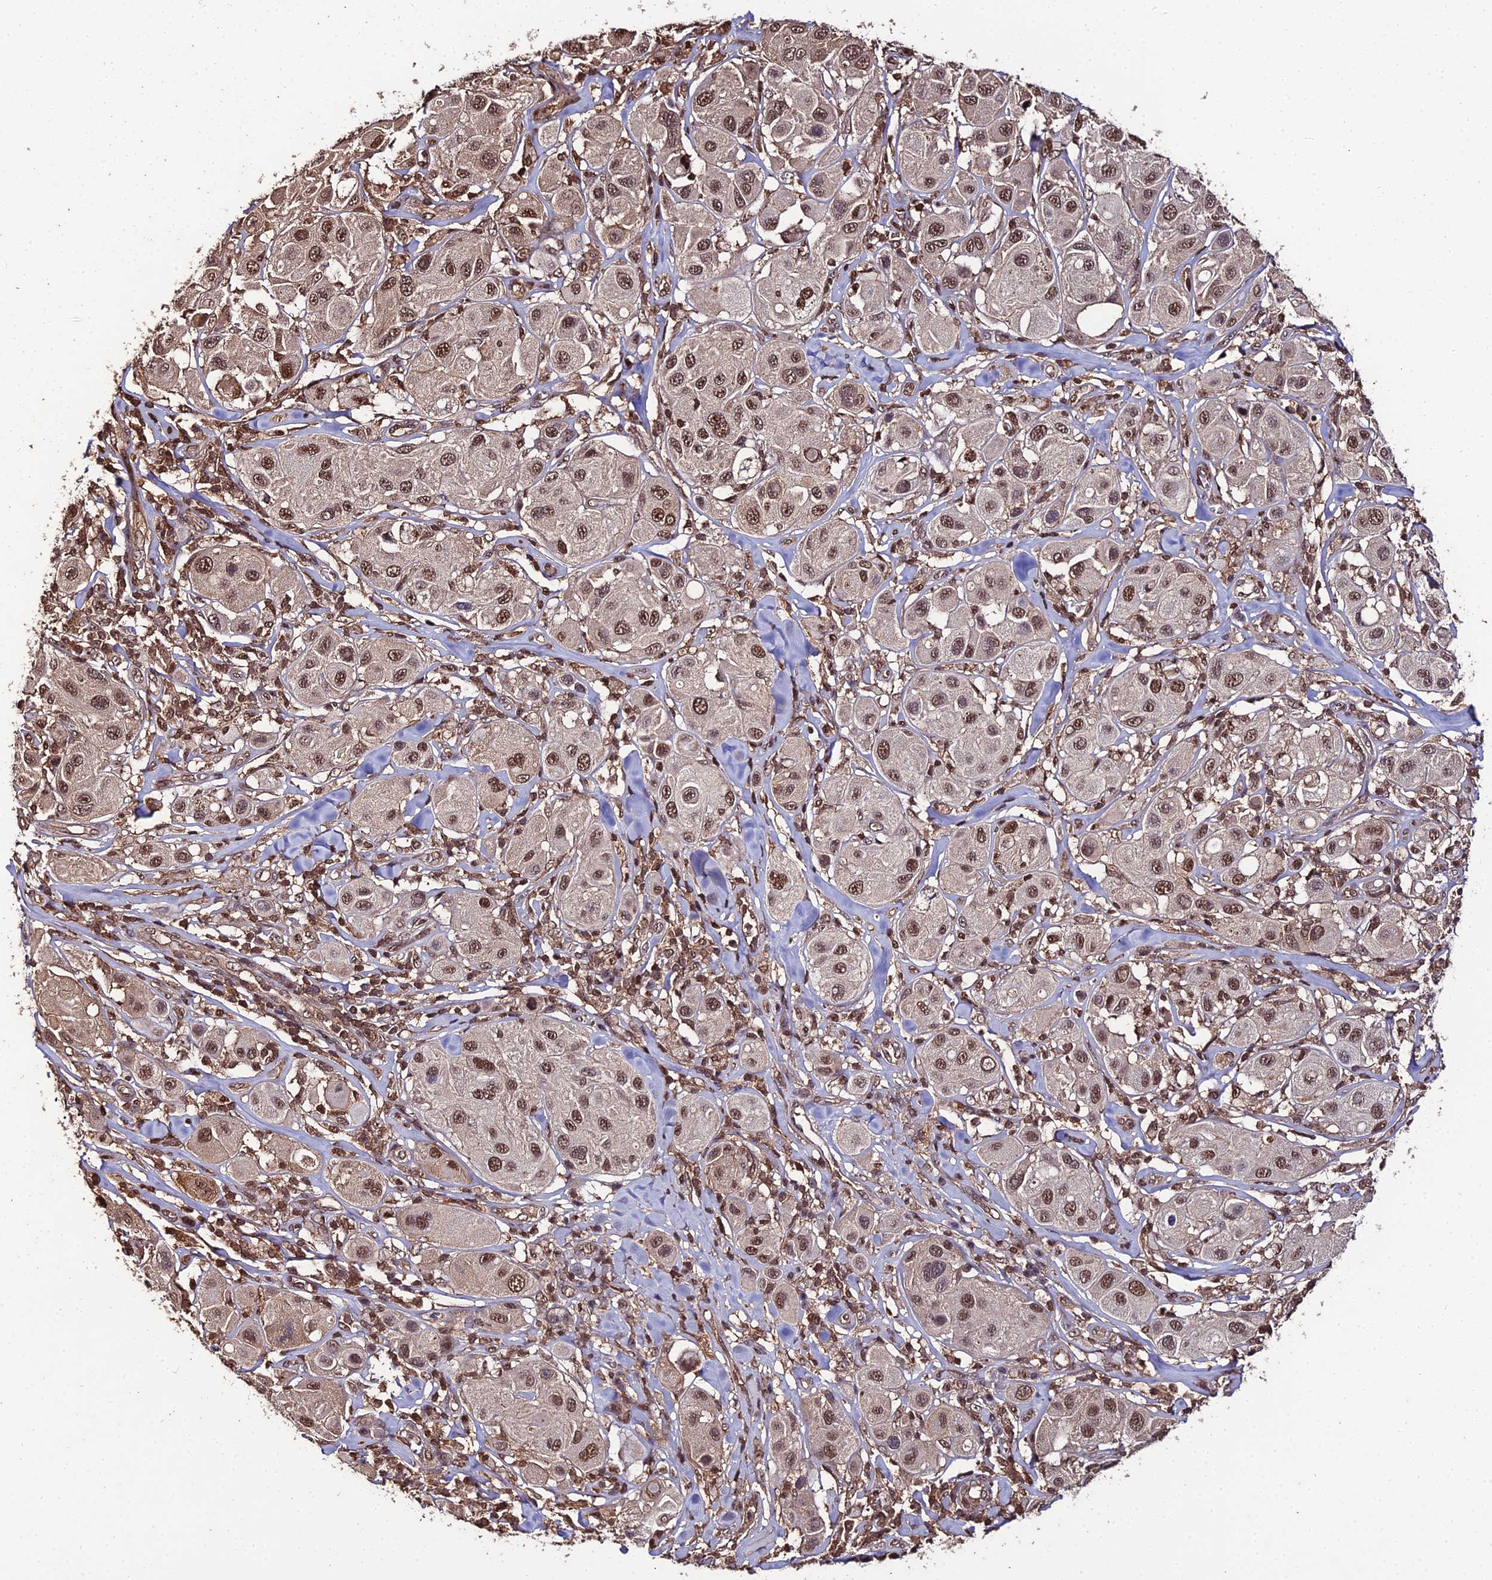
{"staining": {"intensity": "moderate", "quantity": ">75%", "location": "nuclear"}, "tissue": "melanoma", "cell_type": "Tumor cells", "image_type": "cancer", "snomed": [{"axis": "morphology", "description": "Malignant melanoma, Metastatic site"}, {"axis": "topography", "description": "Skin"}], "caption": "Immunohistochemical staining of human melanoma demonstrates medium levels of moderate nuclear staining in approximately >75% of tumor cells.", "gene": "PPP4C", "patient": {"sex": "male", "age": 41}}